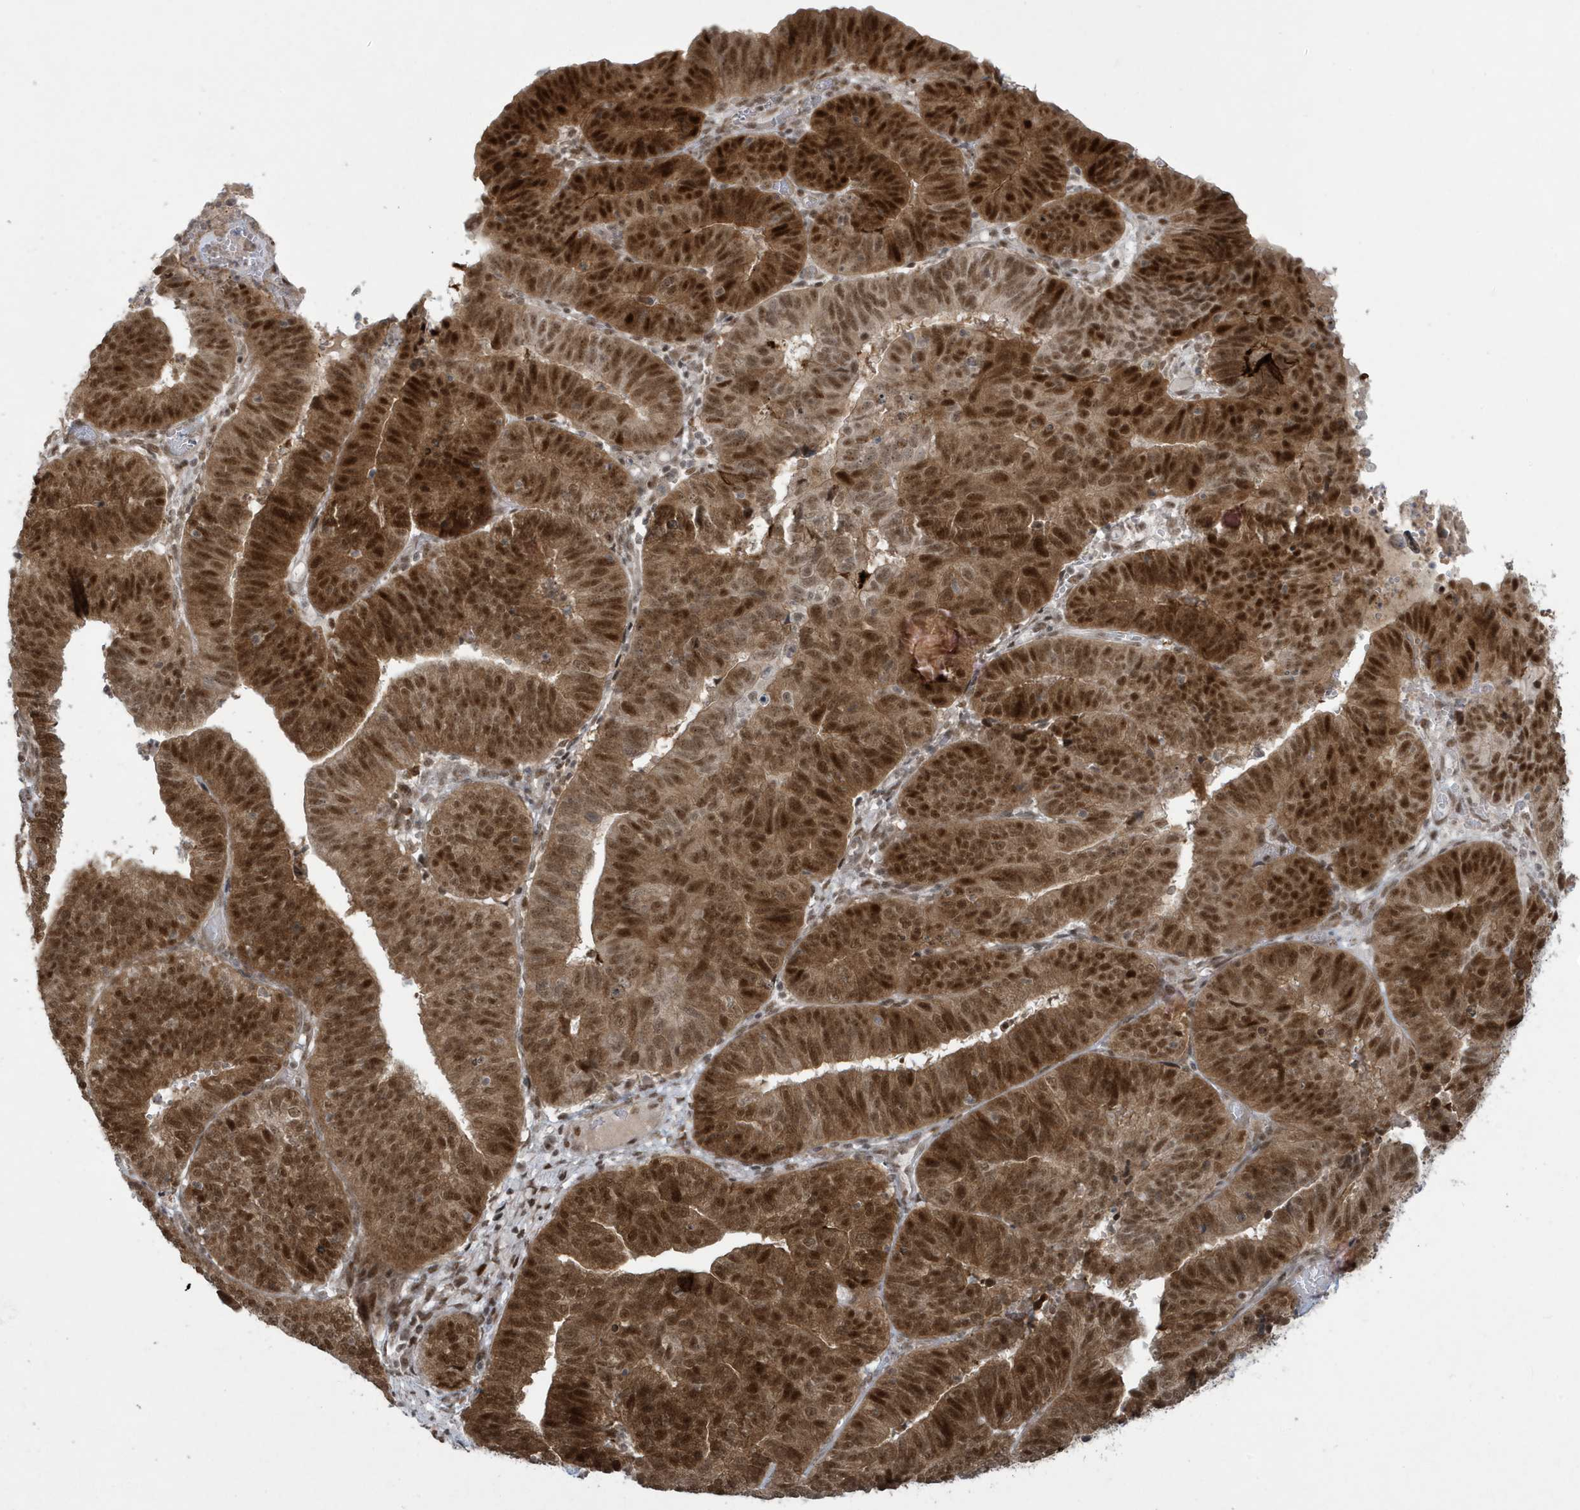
{"staining": {"intensity": "strong", "quantity": ">75%", "location": "cytoplasmic/membranous,nuclear"}, "tissue": "endometrial cancer", "cell_type": "Tumor cells", "image_type": "cancer", "snomed": [{"axis": "morphology", "description": "Adenocarcinoma, NOS"}, {"axis": "topography", "description": "Uterus"}], "caption": "IHC of human endometrial cancer (adenocarcinoma) exhibits high levels of strong cytoplasmic/membranous and nuclear expression in approximately >75% of tumor cells.", "gene": "C1orf52", "patient": {"sex": "female", "age": 77}}